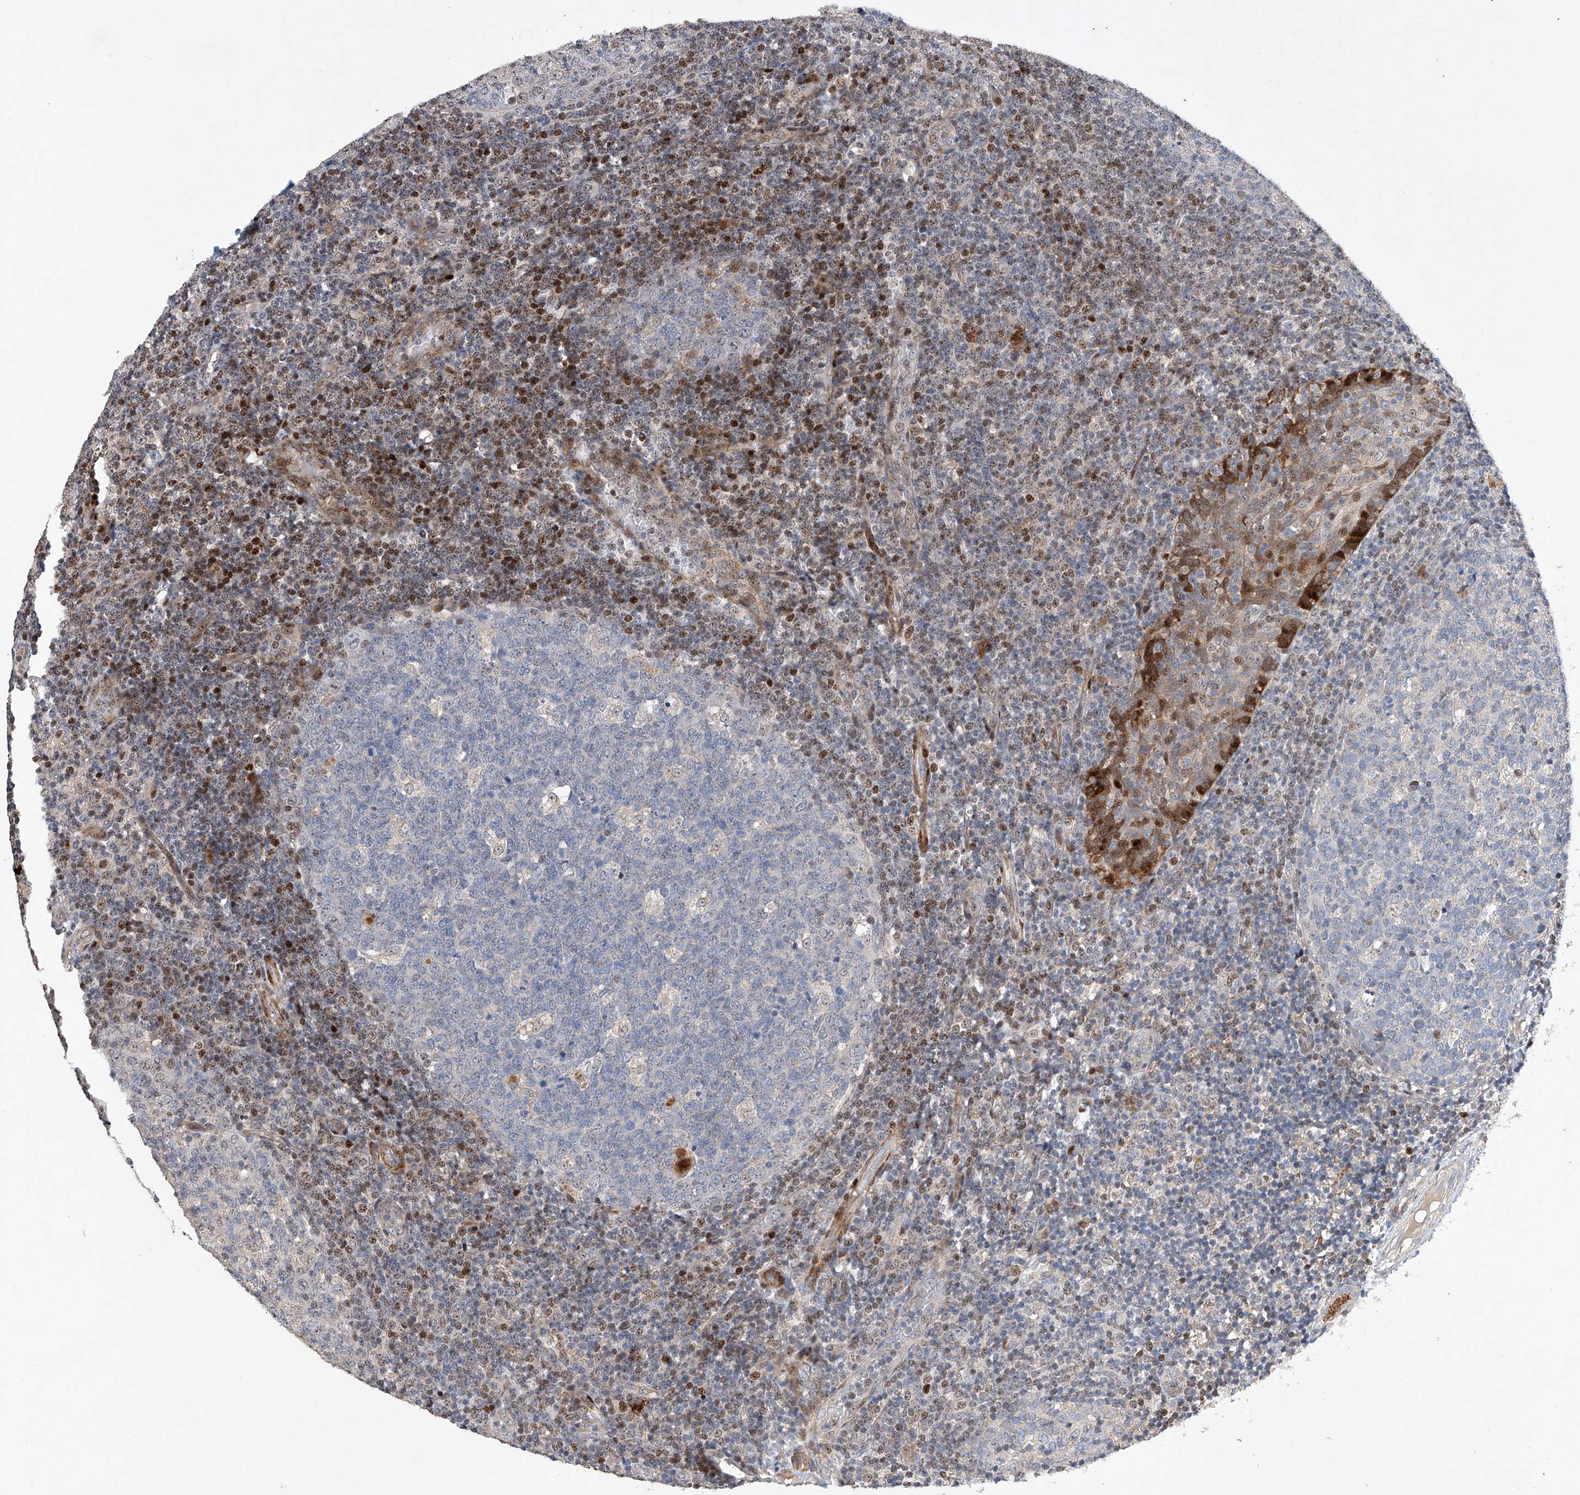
{"staining": {"intensity": "negative", "quantity": "none", "location": "none"}, "tissue": "tonsil", "cell_type": "Germinal center cells", "image_type": "normal", "snomed": [{"axis": "morphology", "description": "Normal tissue, NOS"}, {"axis": "topography", "description": "Tonsil"}], "caption": "This is an immunohistochemistry image of unremarkable human tonsil. There is no expression in germinal center cells.", "gene": "AFG1L", "patient": {"sex": "female", "age": 19}}